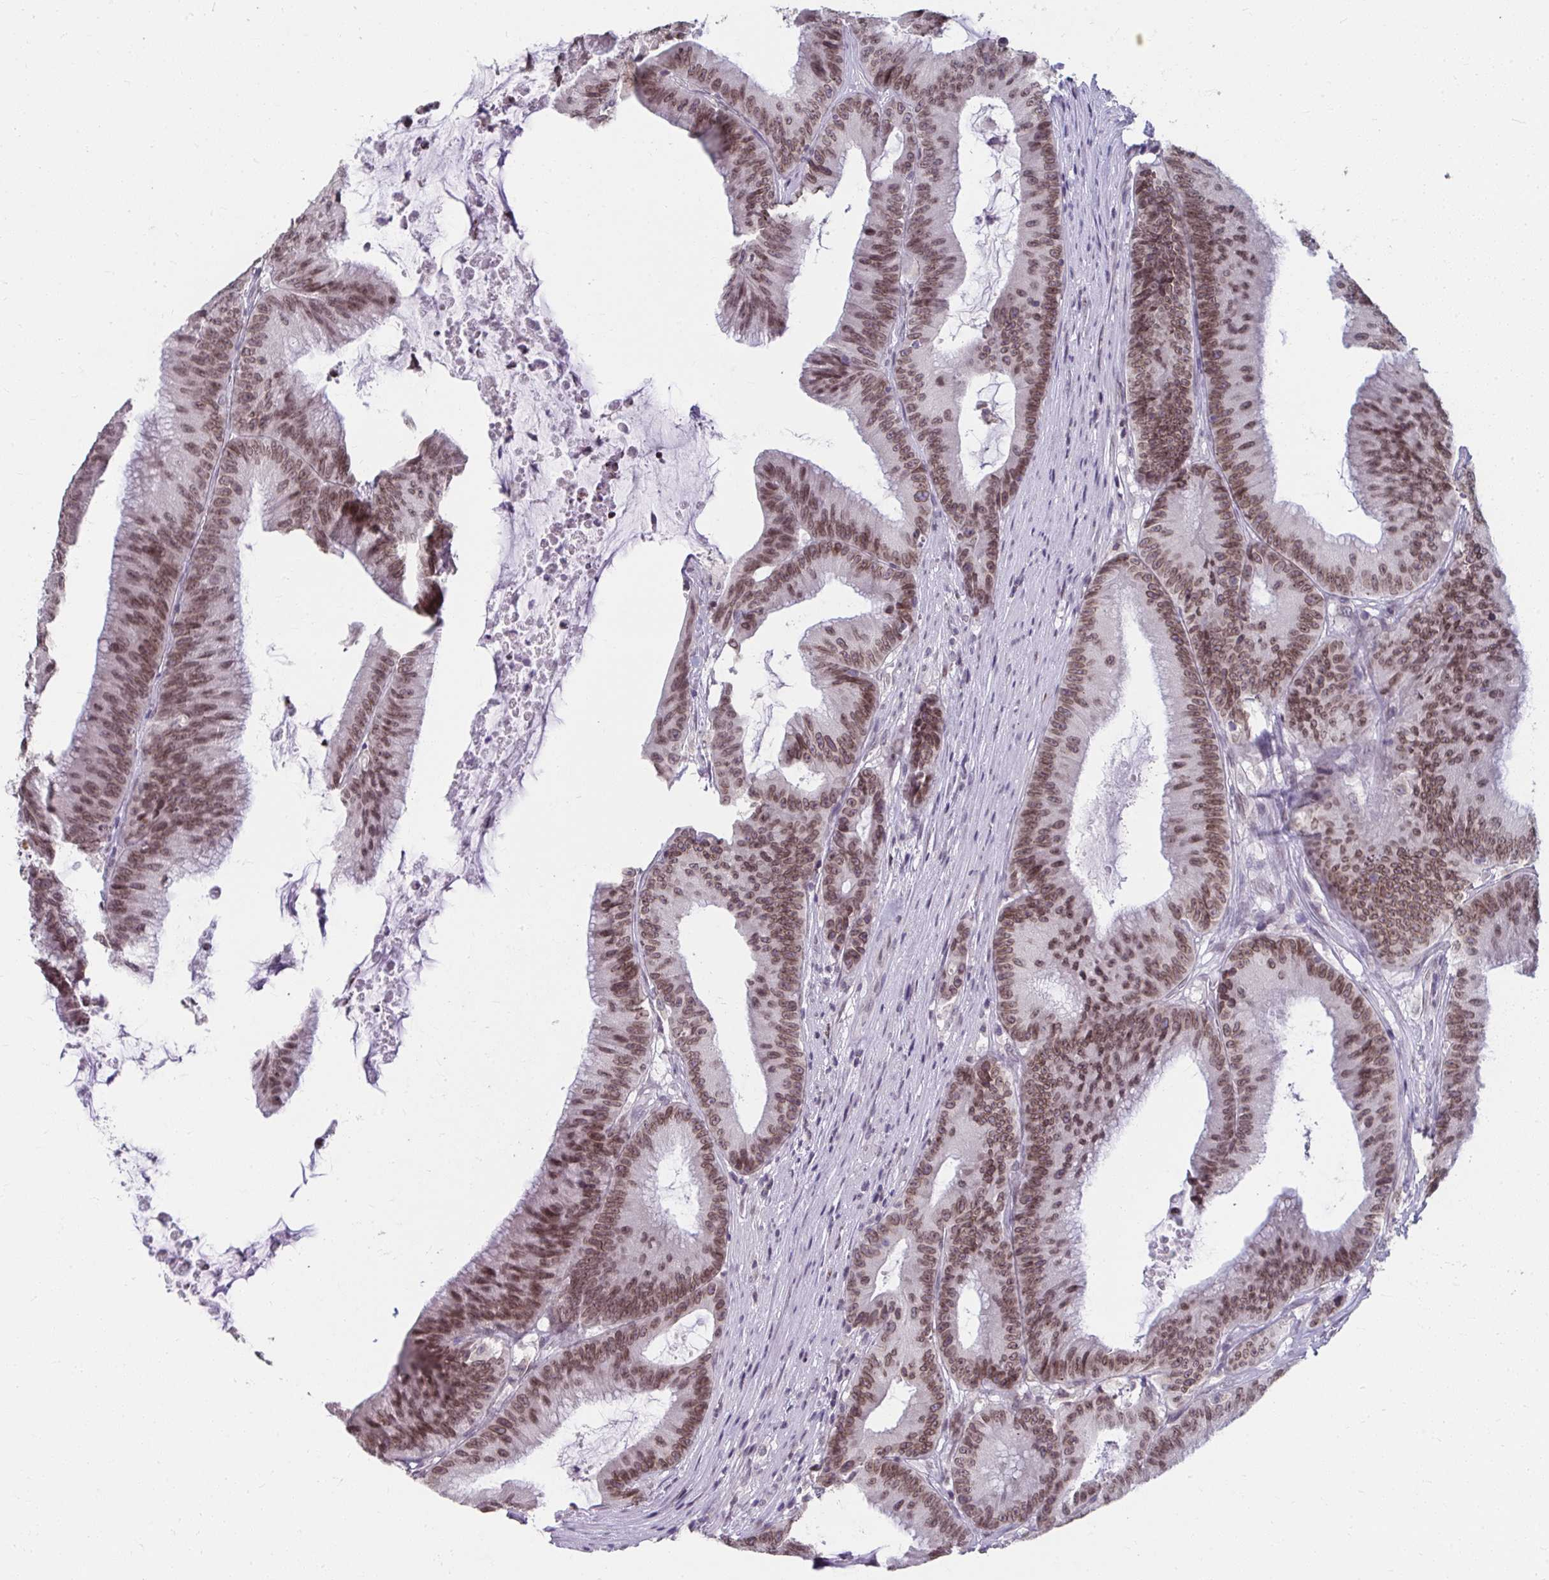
{"staining": {"intensity": "moderate", "quantity": ">75%", "location": "nuclear"}, "tissue": "colorectal cancer", "cell_type": "Tumor cells", "image_type": "cancer", "snomed": [{"axis": "morphology", "description": "Adenocarcinoma, NOS"}, {"axis": "topography", "description": "Colon"}], "caption": "This photomicrograph shows IHC staining of colorectal cancer, with medium moderate nuclear positivity in about >75% of tumor cells.", "gene": "NUP133", "patient": {"sex": "female", "age": 78}}